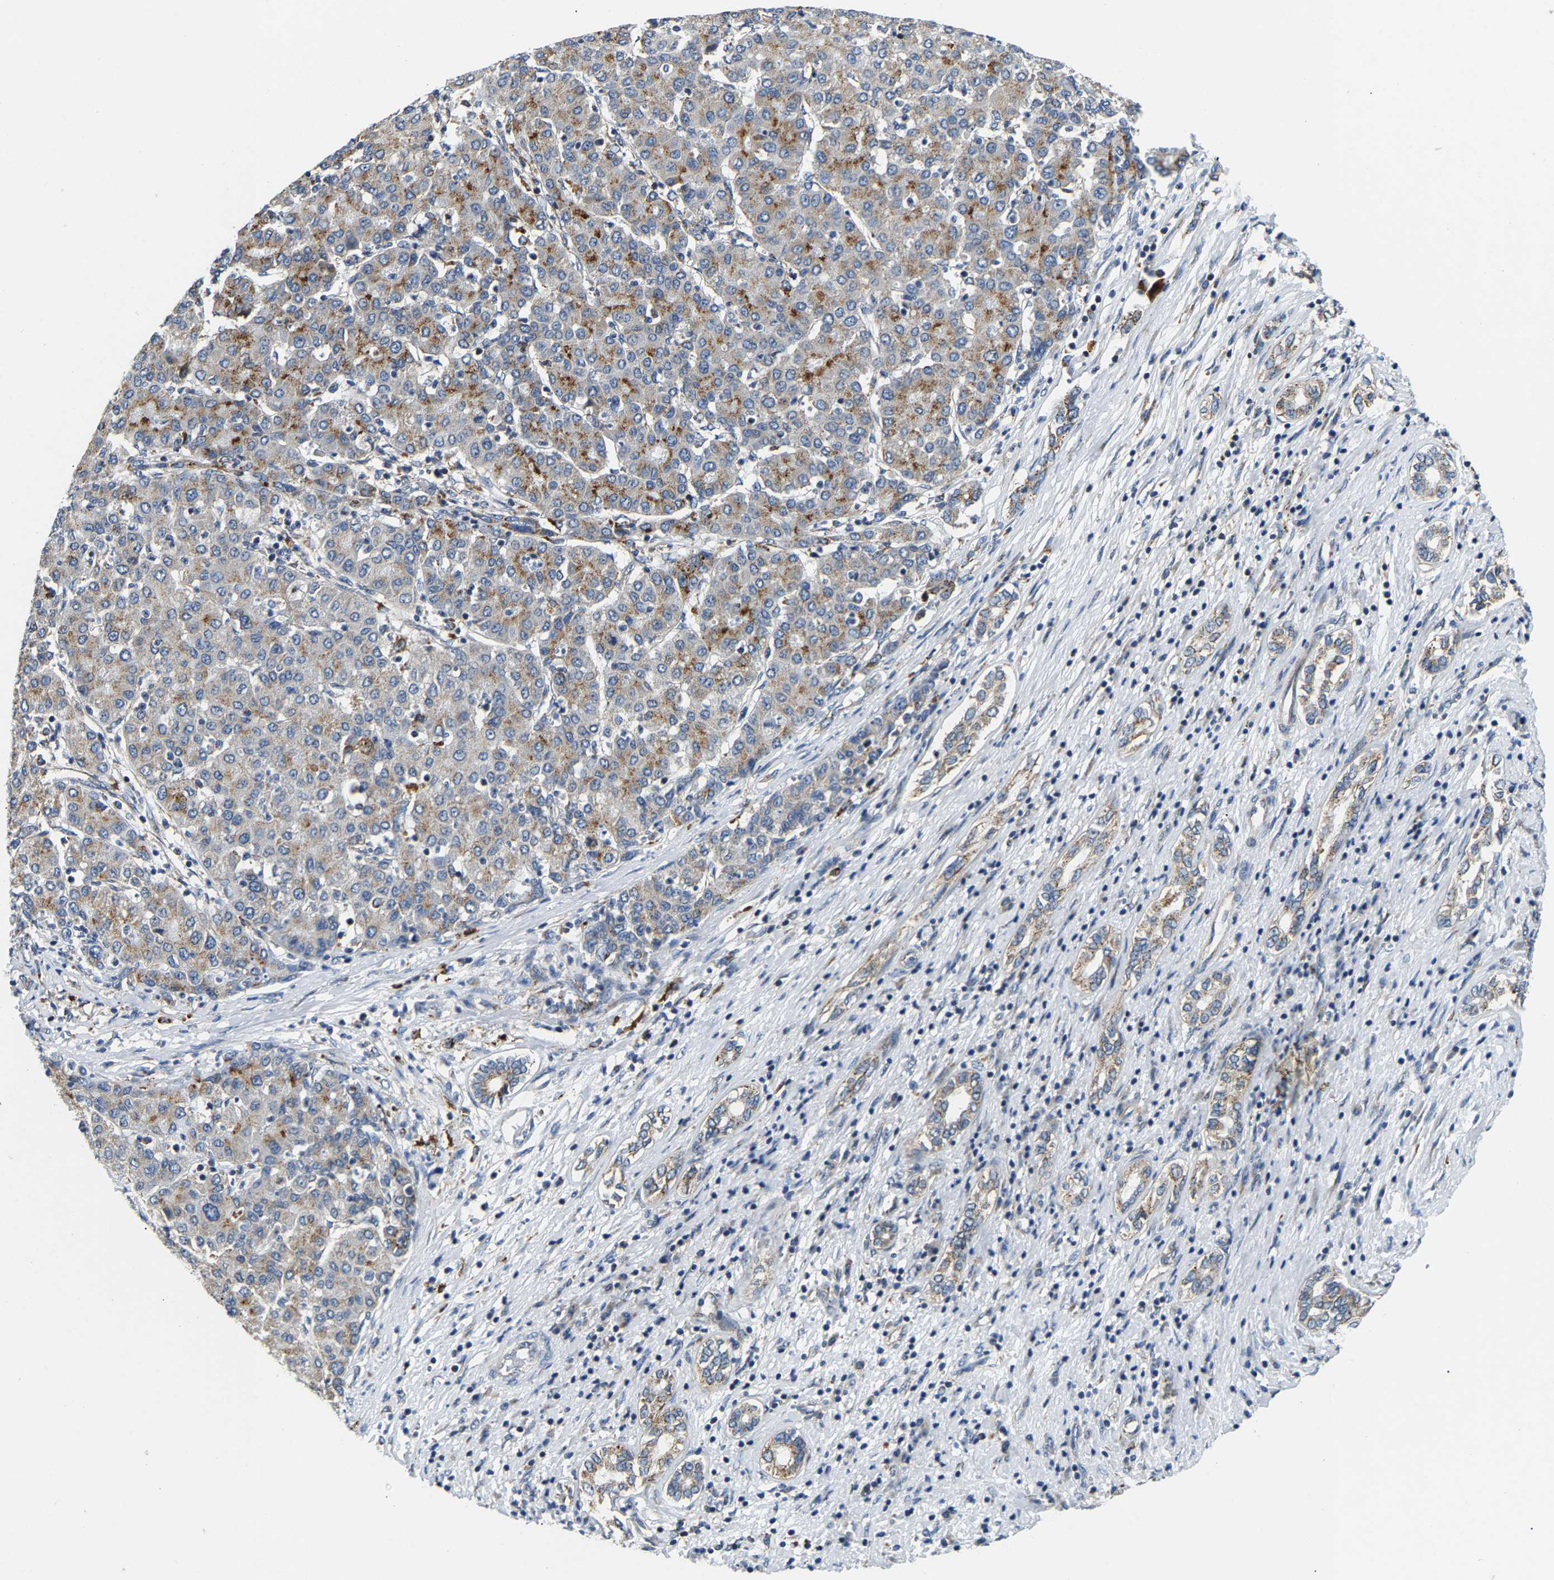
{"staining": {"intensity": "moderate", "quantity": "25%-75%", "location": "cytoplasmic/membranous"}, "tissue": "liver cancer", "cell_type": "Tumor cells", "image_type": "cancer", "snomed": [{"axis": "morphology", "description": "Carcinoma, Hepatocellular, NOS"}, {"axis": "topography", "description": "Liver"}], "caption": "The micrograph displays a brown stain indicating the presence of a protein in the cytoplasmic/membranous of tumor cells in hepatocellular carcinoma (liver). (DAB IHC with brightfield microscopy, high magnification).", "gene": "GIMAP7", "patient": {"sex": "male", "age": 65}}